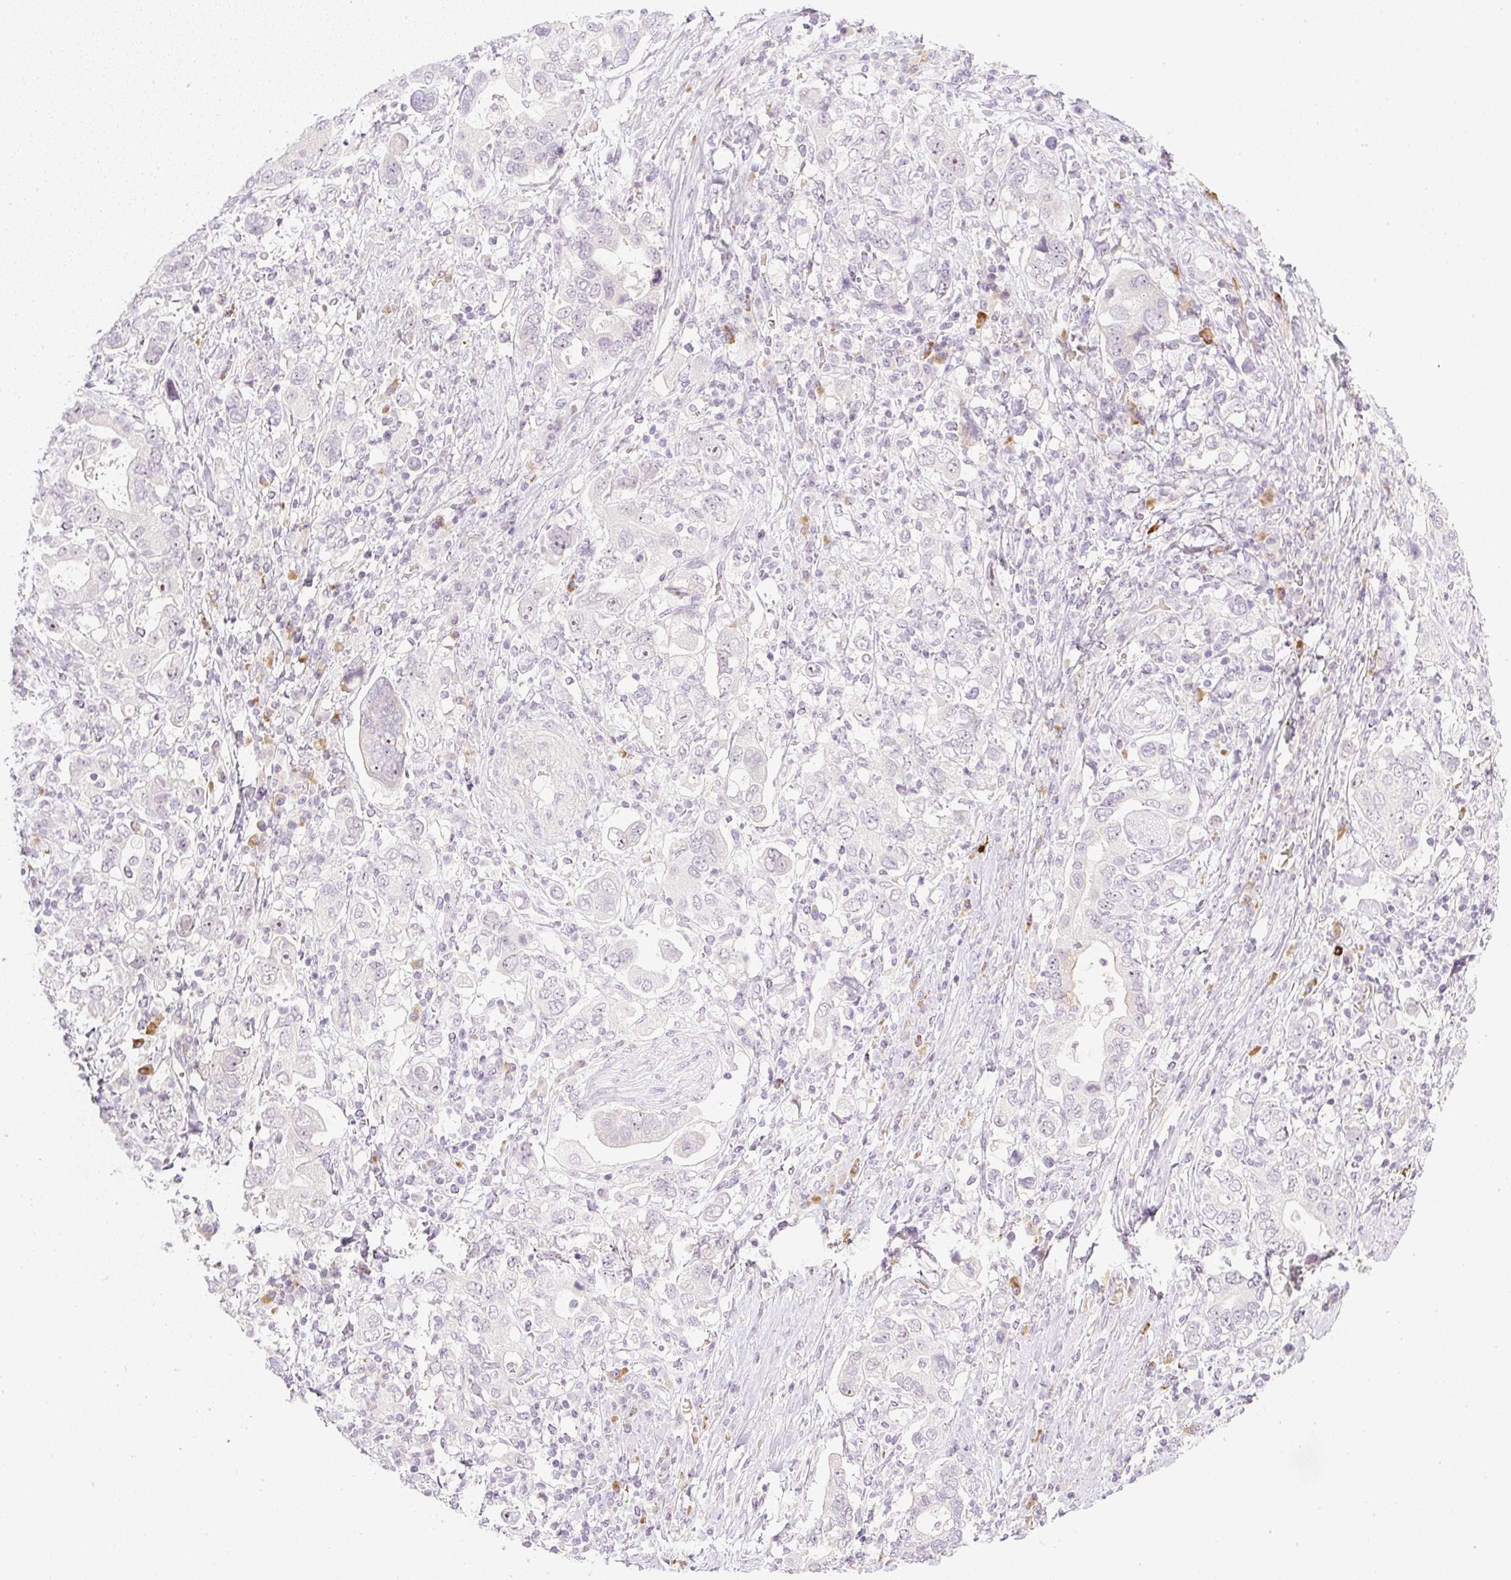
{"staining": {"intensity": "weak", "quantity": "<25%", "location": "nuclear"}, "tissue": "stomach cancer", "cell_type": "Tumor cells", "image_type": "cancer", "snomed": [{"axis": "morphology", "description": "Adenocarcinoma, NOS"}, {"axis": "topography", "description": "Stomach, upper"}, {"axis": "topography", "description": "Stomach"}], "caption": "The image displays no significant staining in tumor cells of stomach adenocarcinoma. (Stains: DAB immunohistochemistry with hematoxylin counter stain, Microscopy: brightfield microscopy at high magnification).", "gene": "AAR2", "patient": {"sex": "male", "age": 62}}